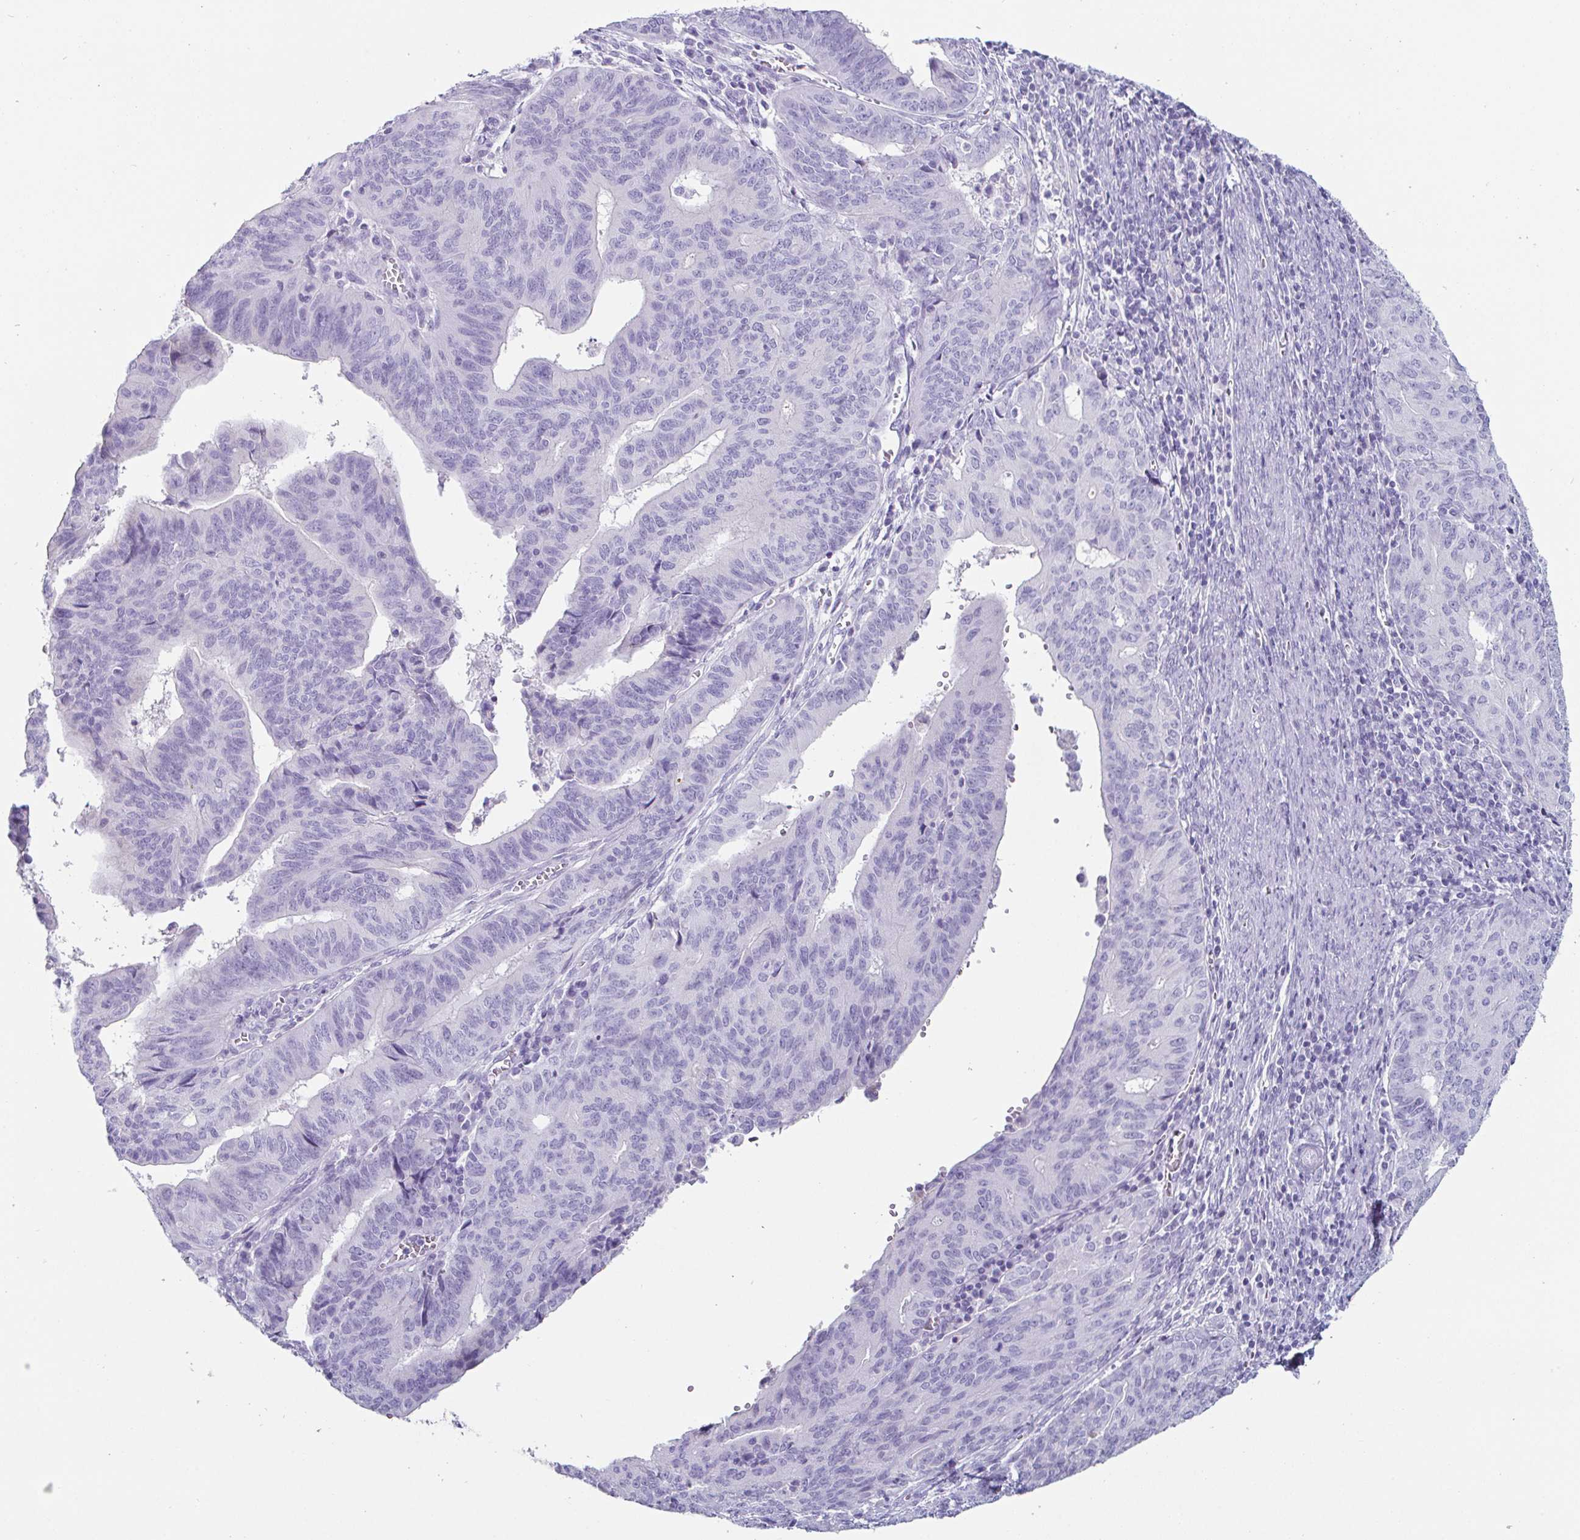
{"staining": {"intensity": "negative", "quantity": "none", "location": "none"}, "tissue": "endometrial cancer", "cell_type": "Tumor cells", "image_type": "cancer", "snomed": [{"axis": "morphology", "description": "Adenocarcinoma, NOS"}, {"axis": "topography", "description": "Endometrium"}], "caption": "High power microscopy image of an immunohistochemistry (IHC) histopathology image of endometrial cancer (adenocarcinoma), revealing no significant positivity in tumor cells.", "gene": "CREG2", "patient": {"sex": "female", "age": 65}}